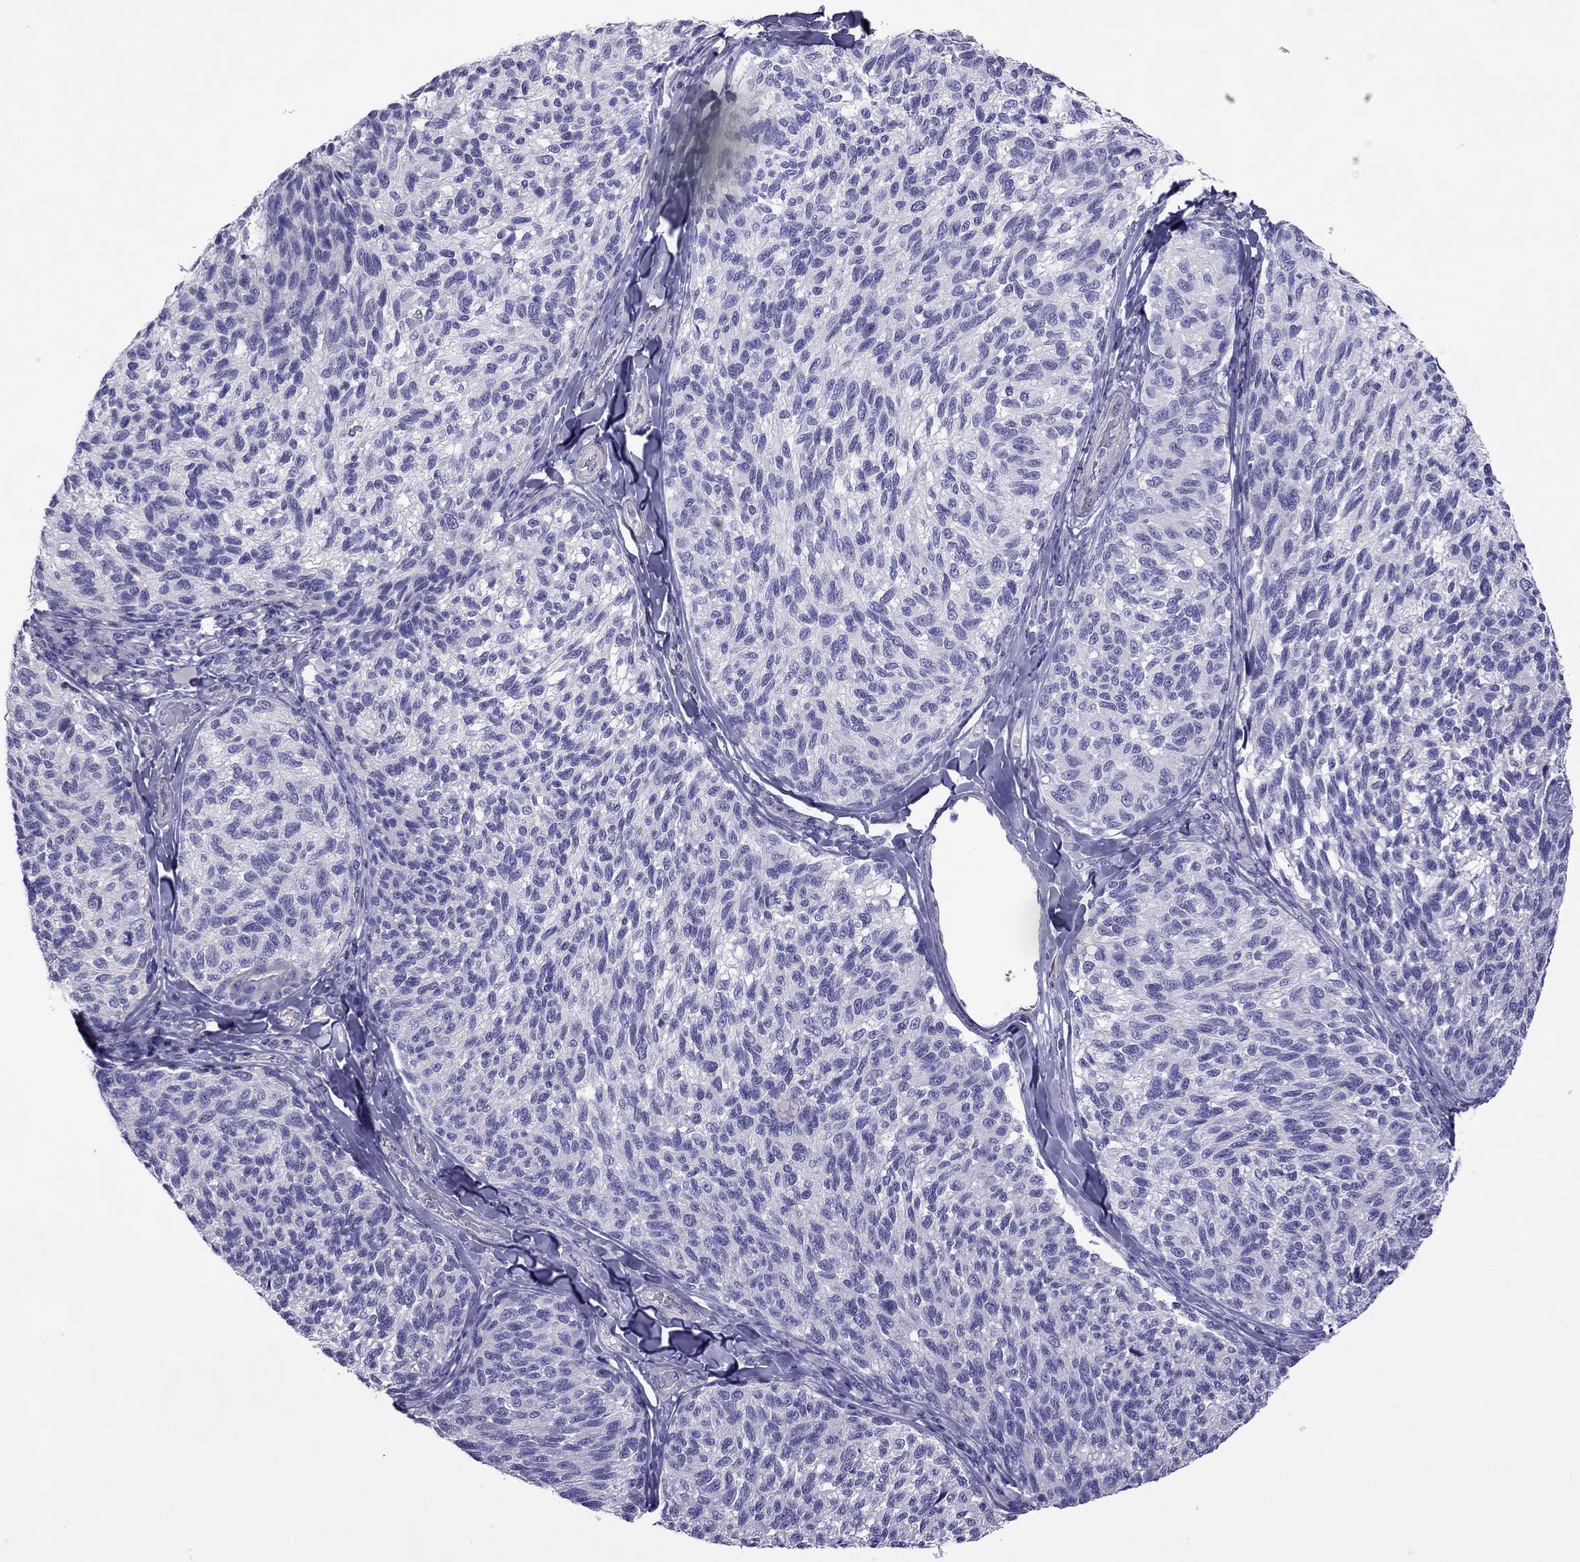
{"staining": {"intensity": "negative", "quantity": "none", "location": "none"}, "tissue": "melanoma", "cell_type": "Tumor cells", "image_type": "cancer", "snomed": [{"axis": "morphology", "description": "Malignant melanoma, NOS"}, {"axis": "topography", "description": "Skin"}], "caption": "Micrograph shows no significant protein staining in tumor cells of melanoma. (Brightfield microscopy of DAB IHC at high magnification).", "gene": "MYL11", "patient": {"sex": "female", "age": 73}}